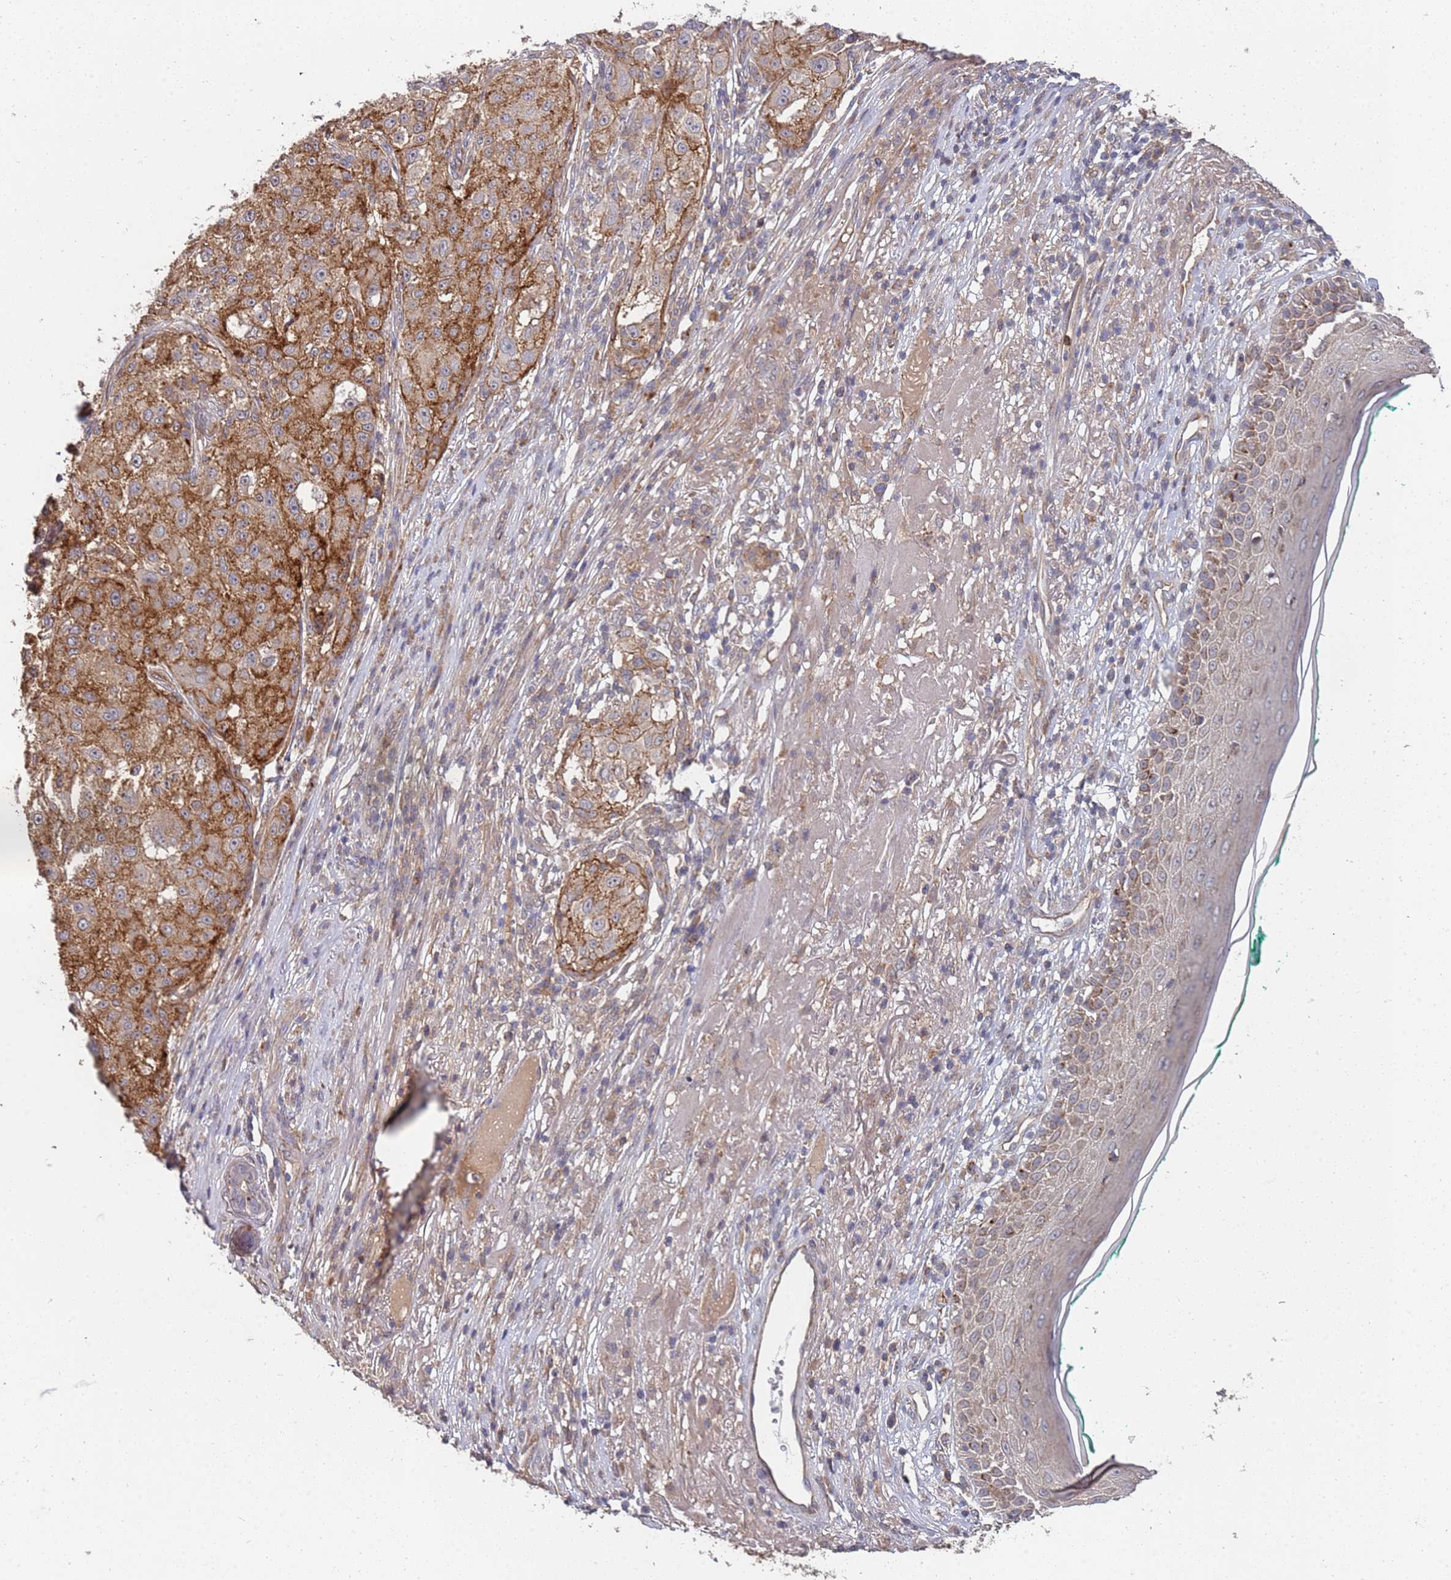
{"staining": {"intensity": "moderate", "quantity": ">75%", "location": "cytoplasmic/membranous"}, "tissue": "melanoma", "cell_type": "Tumor cells", "image_type": "cancer", "snomed": [{"axis": "morphology", "description": "Necrosis, NOS"}, {"axis": "morphology", "description": "Malignant melanoma, NOS"}, {"axis": "topography", "description": "Skin"}], "caption": "Immunohistochemistry of malignant melanoma shows medium levels of moderate cytoplasmic/membranous staining in about >75% of tumor cells.", "gene": "ABCB6", "patient": {"sex": "female", "age": 87}}